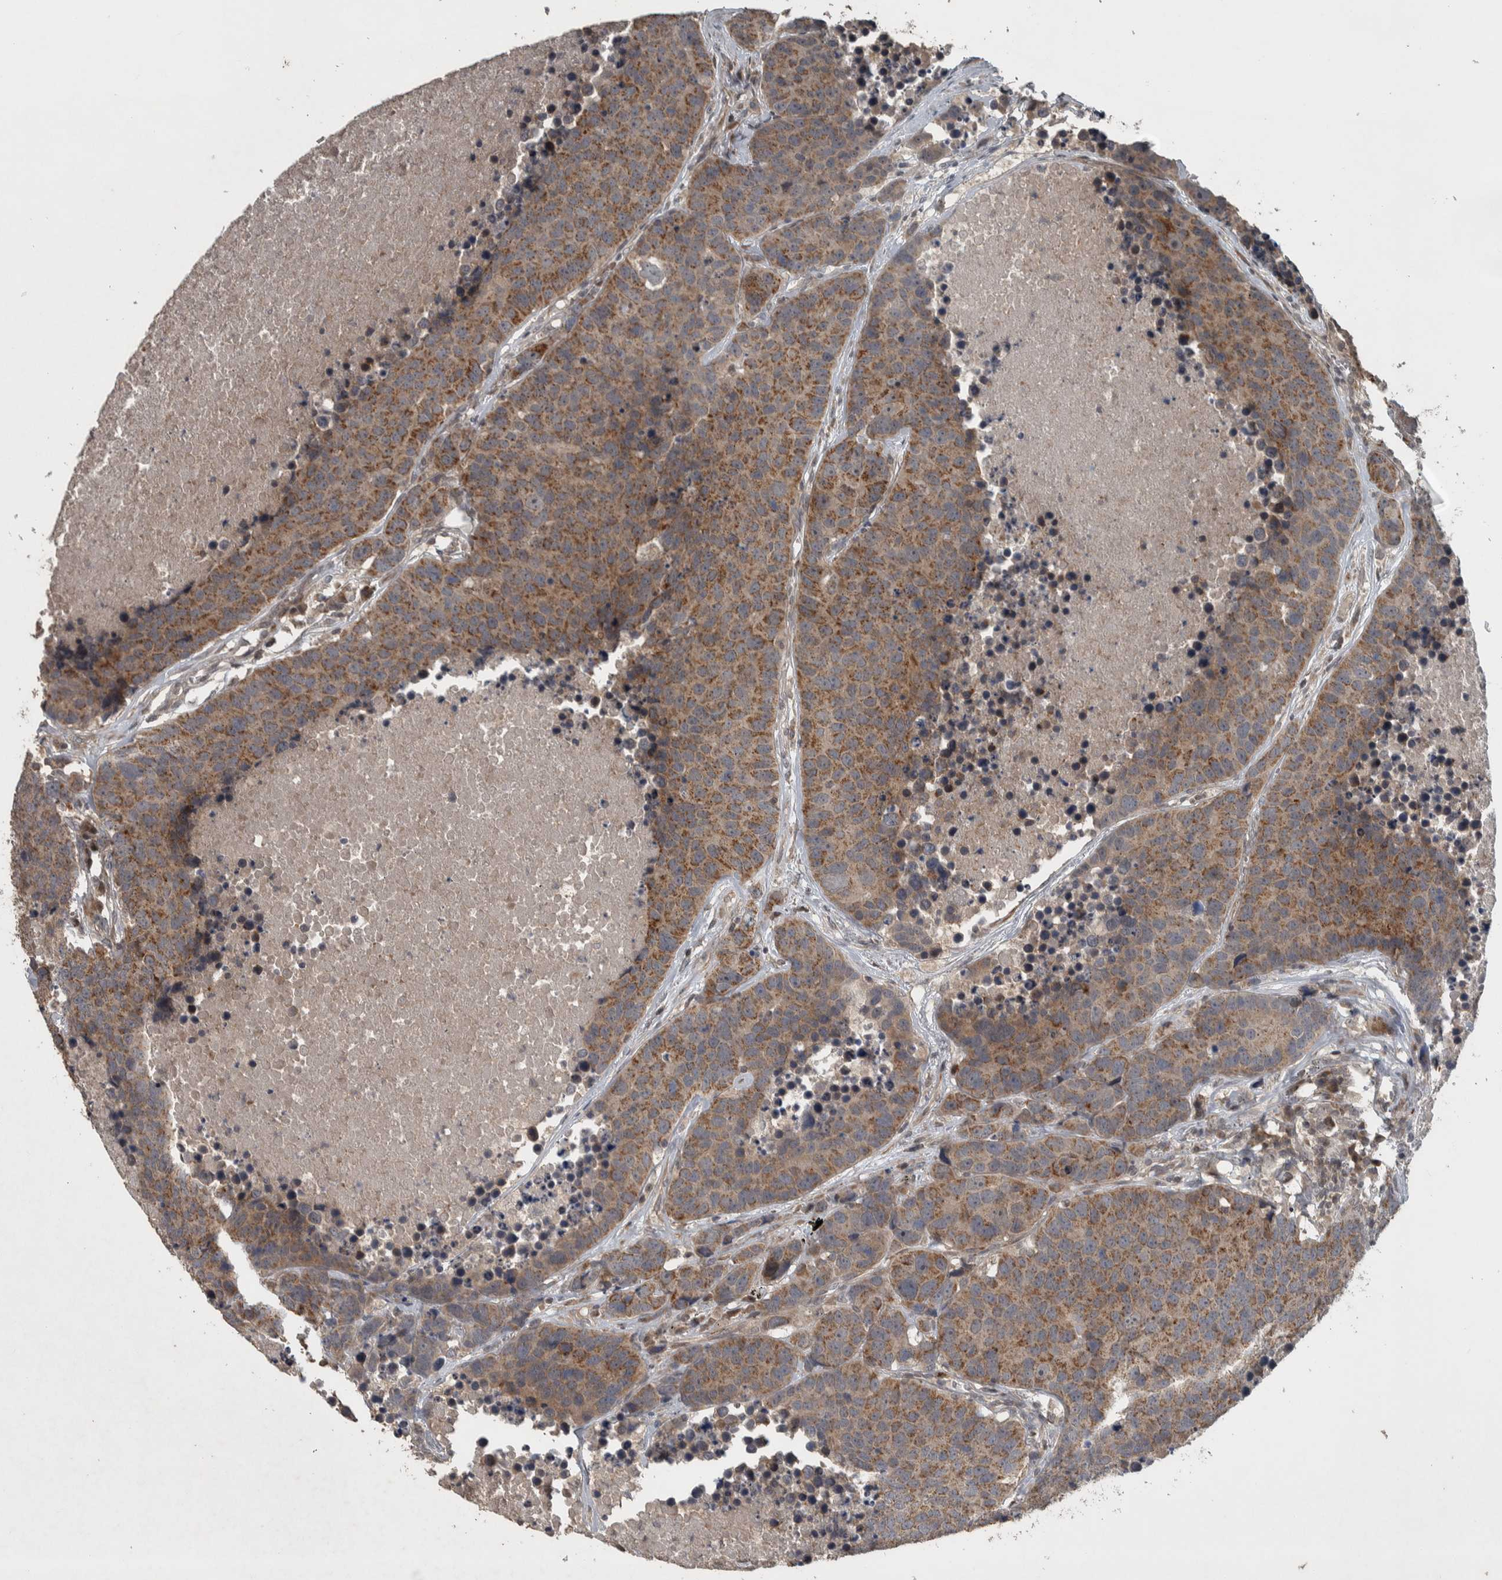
{"staining": {"intensity": "moderate", "quantity": ">75%", "location": "cytoplasmic/membranous"}, "tissue": "carcinoid", "cell_type": "Tumor cells", "image_type": "cancer", "snomed": [{"axis": "morphology", "description": "Carcinoid, malignant, NOS"}, {"axis": "topography", "description": "Lung"}], "caption": "Immunohistochemical staining of malignant carcinoid shows medium levels of moderate cytoplasmic/membranous staining in approximately >75% of tumor cells. Using DAB (brown) and hematoxylin (blue) stains, captured at high magnification using brightfield microscopy.", "gene": "ERAL1", "patient": {"sex": "male", "age": 60}}